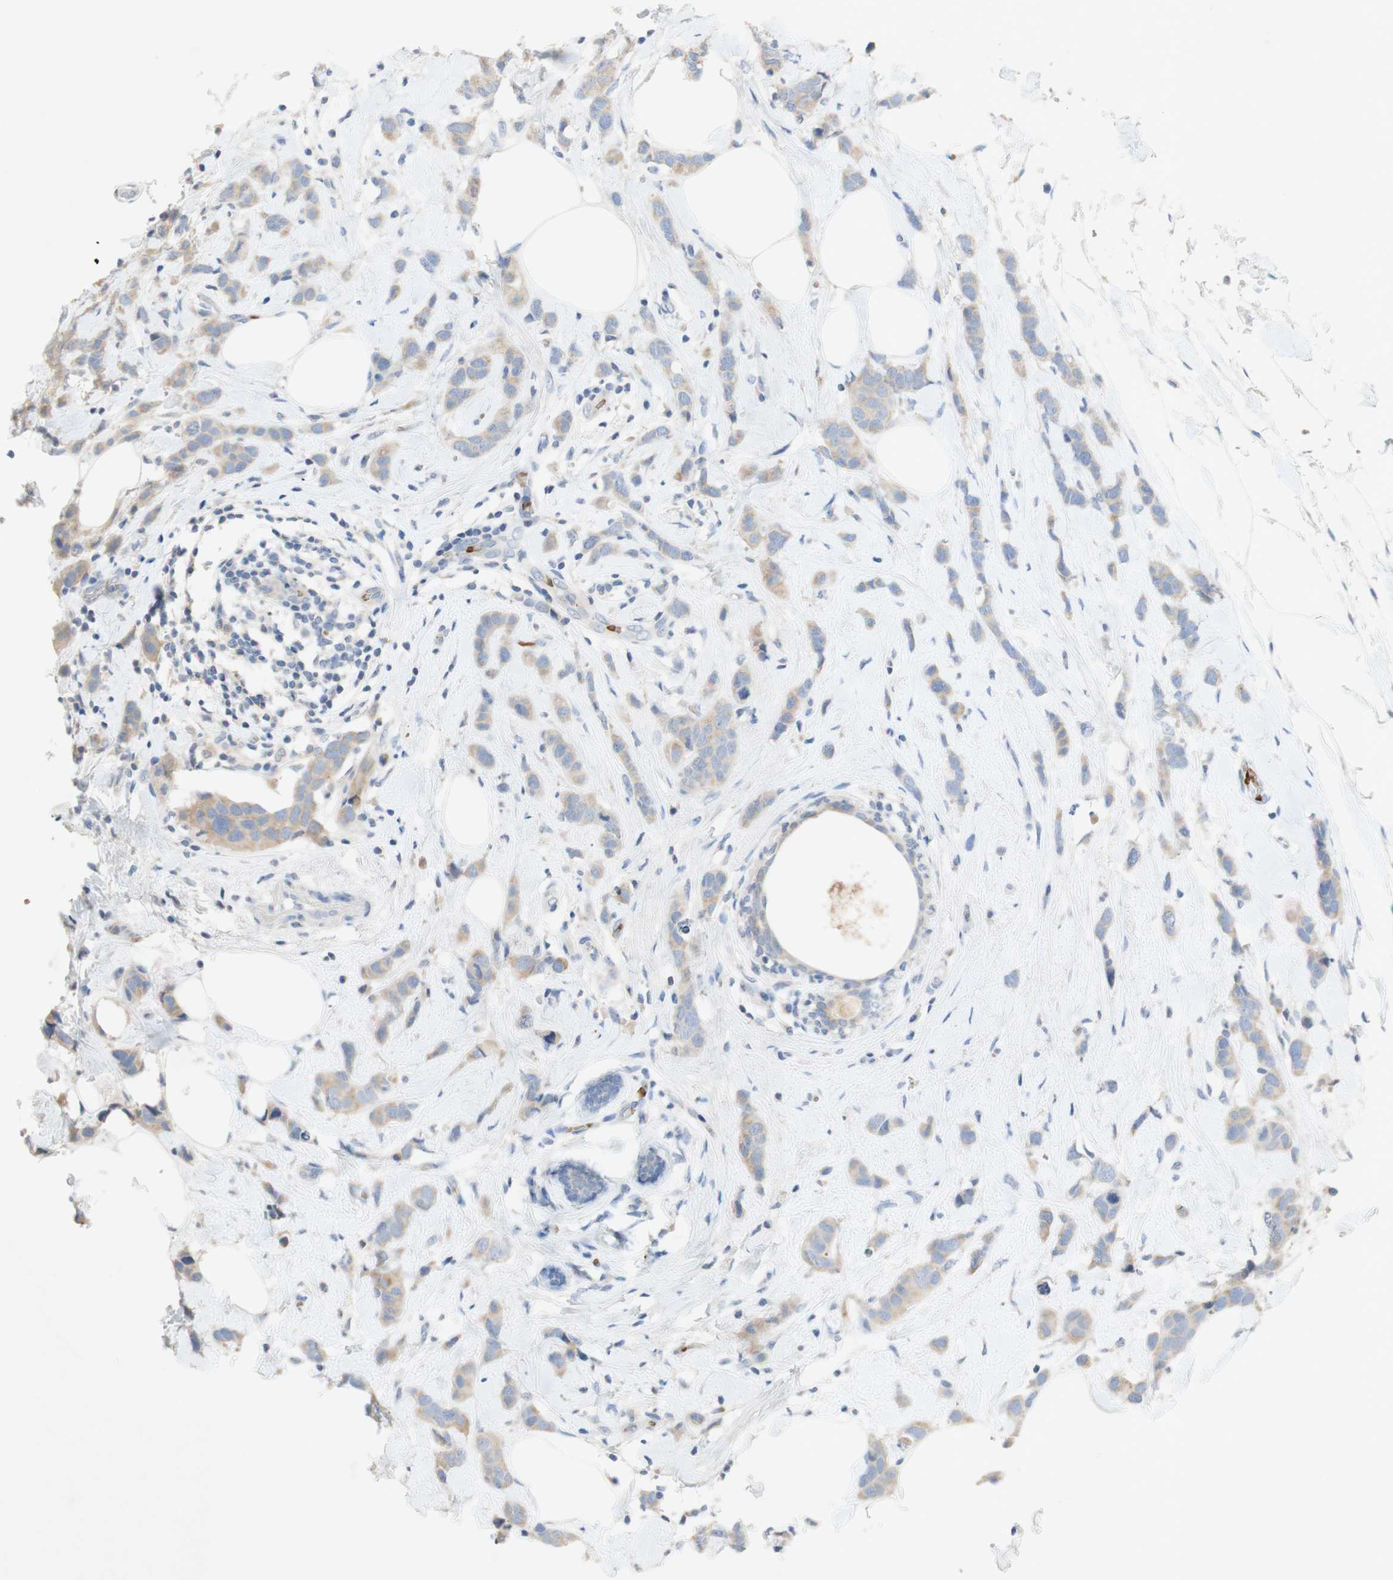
{"staining": {"intensity": "weak", "quantity": "25%-75%", "location": "cytoplasmic/membranous"}, "tissue": "breast cancer", "cell_type": "Tumor cells", "image_type": "cancer", "snomed": [{"axis": "morphology", "description": "Normal tissue, NOS"}, {"axis": "morphology", "description": "Duct carcinoma"}, {"axis": "topography", "description": "Breast"}], "caption": "Tumor cells demonstrate weak cytoplasmic/membranous staining in approximately 25%-75% of cells in intraductal carcinoma (breast).", "gene": "EPO", "patient": {"sex": "female", "age": 50}}